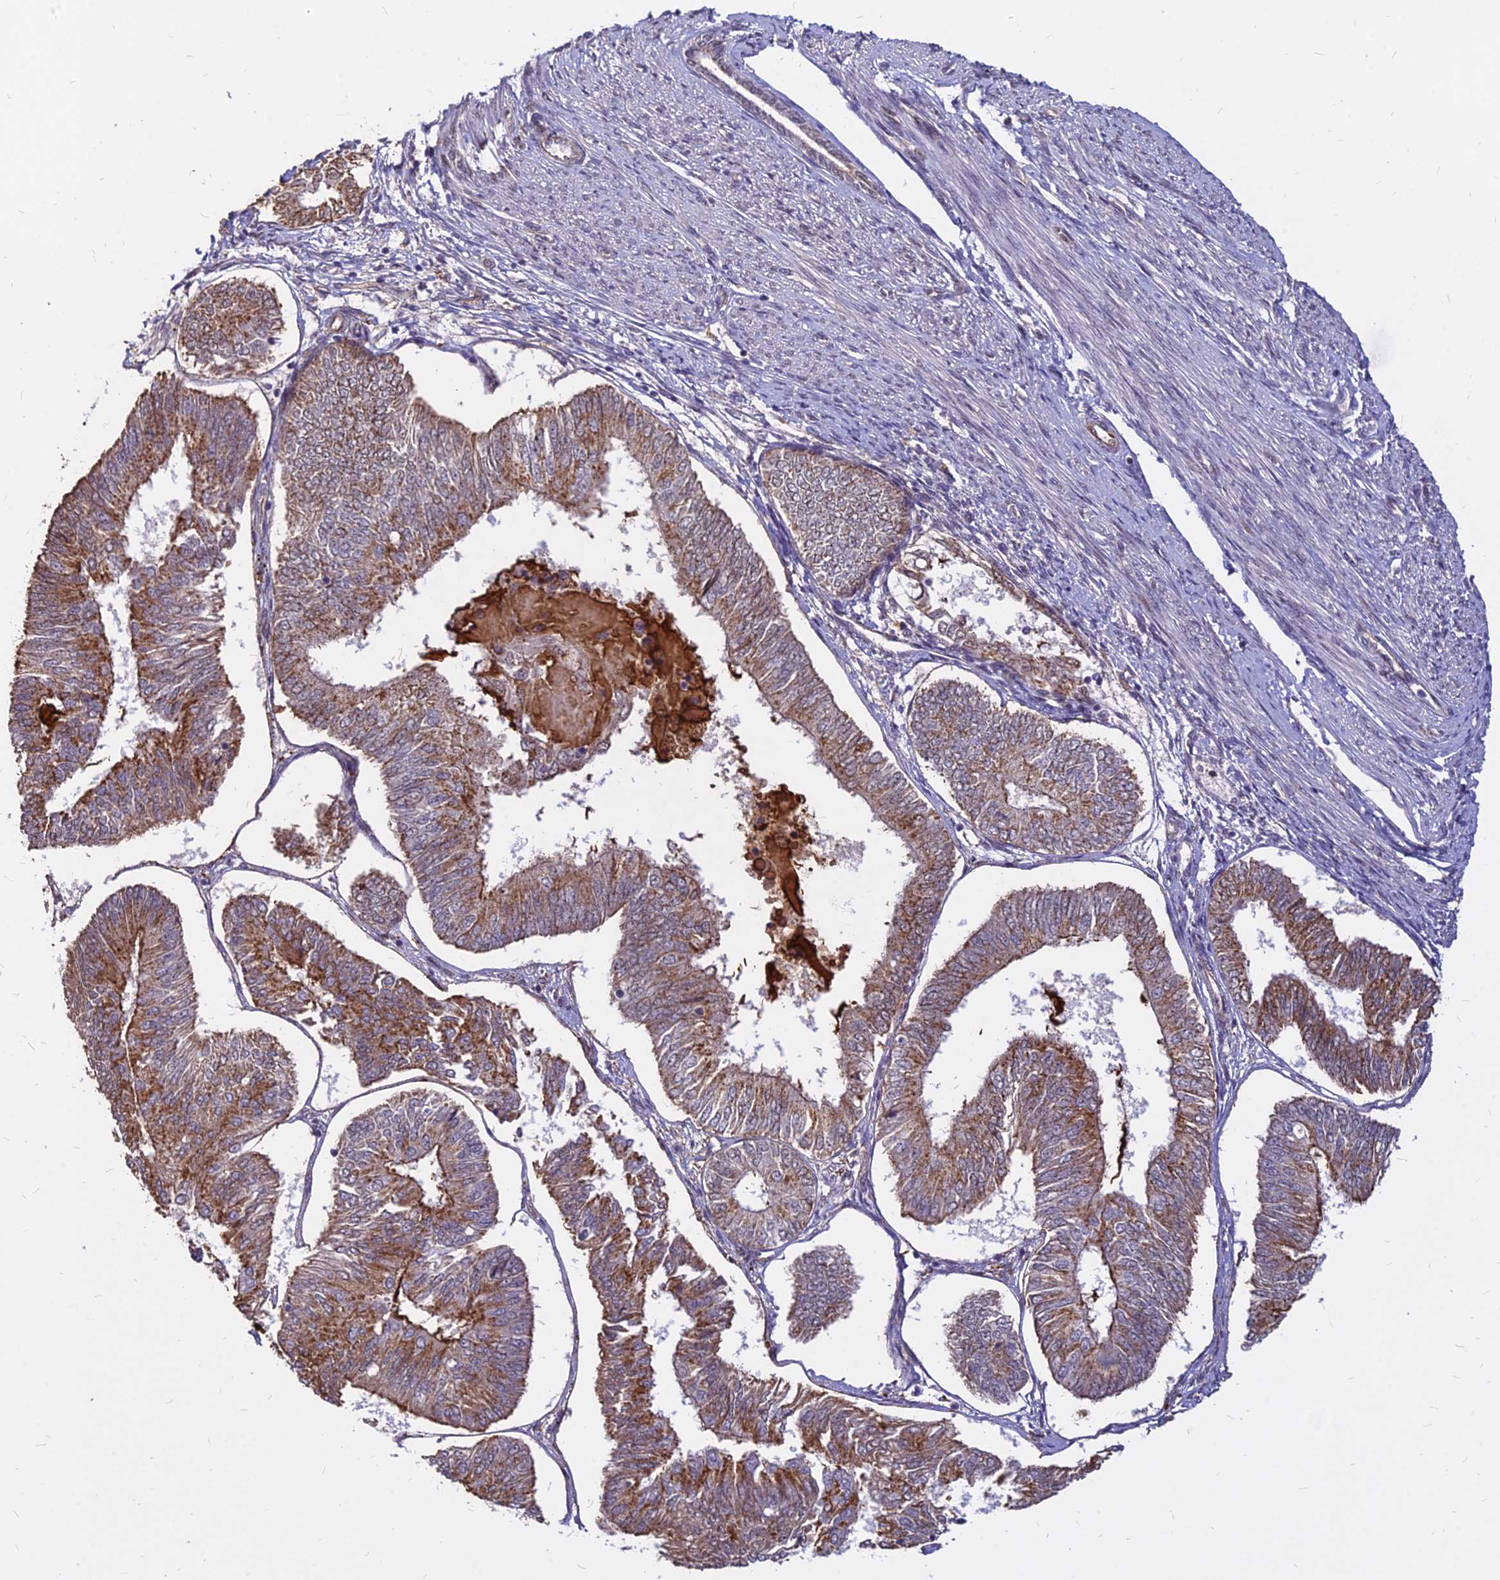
{"staining": {"intensity": "moderate", "quantity": ">75%", "location": "cytoplasmic/membranous"}, "tissue": "endometrial cancer", "cell_type": "Tumor cells", "image_type": "cancer", "snomed": [{"axis": "morphology", "description": "Adenocarcinoma, NOS"}, {"axis": "topography", "description": "Endometrium"}], "caption": "Immunohistochemical staining of human endometrial cancer reveals medium levels of moderate cytoplasmic/membranous protein positivity in approximately >75% of tumor cells.", "gene": "C11orf68", "patient": {"sex": "female", "age": 58}}